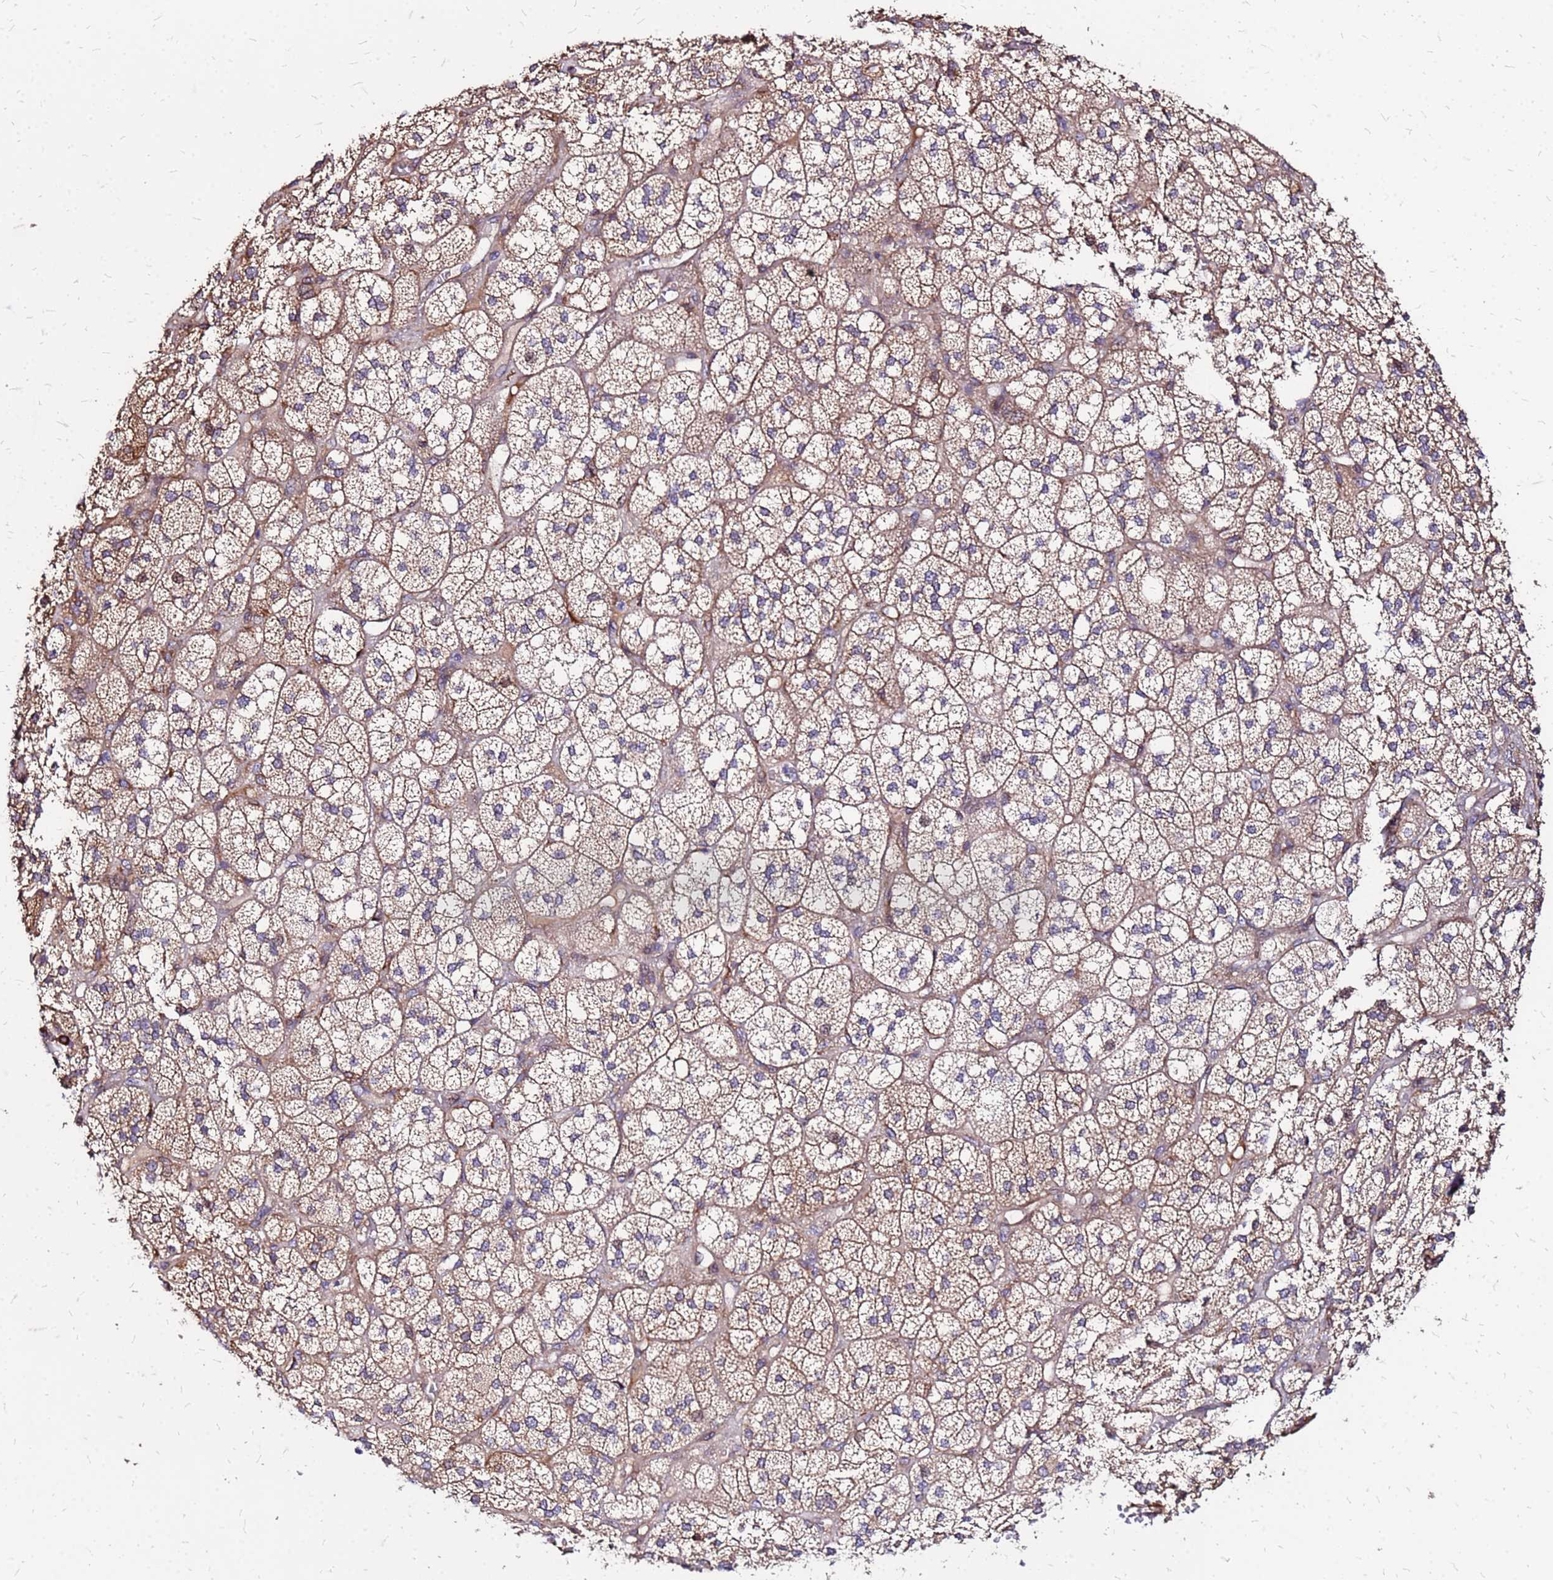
{"staining": {"intensity": "moderate", "quantity": "25%-75%", "location": "cytoplasmic/membranous"}, "tissue": "adrenal gland", "cell_type": "Glandular cells", "image_type": "normal", "snomed": [{"axis": "morphology", "description": "Normal tissue, NOS"}, {"axis": "topography", "description": "Adrenal gland"}], "caption": "The image shows staining of unremarkable adrenal gland, revealing moderate cytoplasmic/membranous protein staining (brown color) within glandular cells. (DAB (3,3'-diaminobenzidine) IHC, brown staining for protein, blue staining for nuclei).", "gene": "VMO1", "patient": {"sex": "male", "age": 61}}